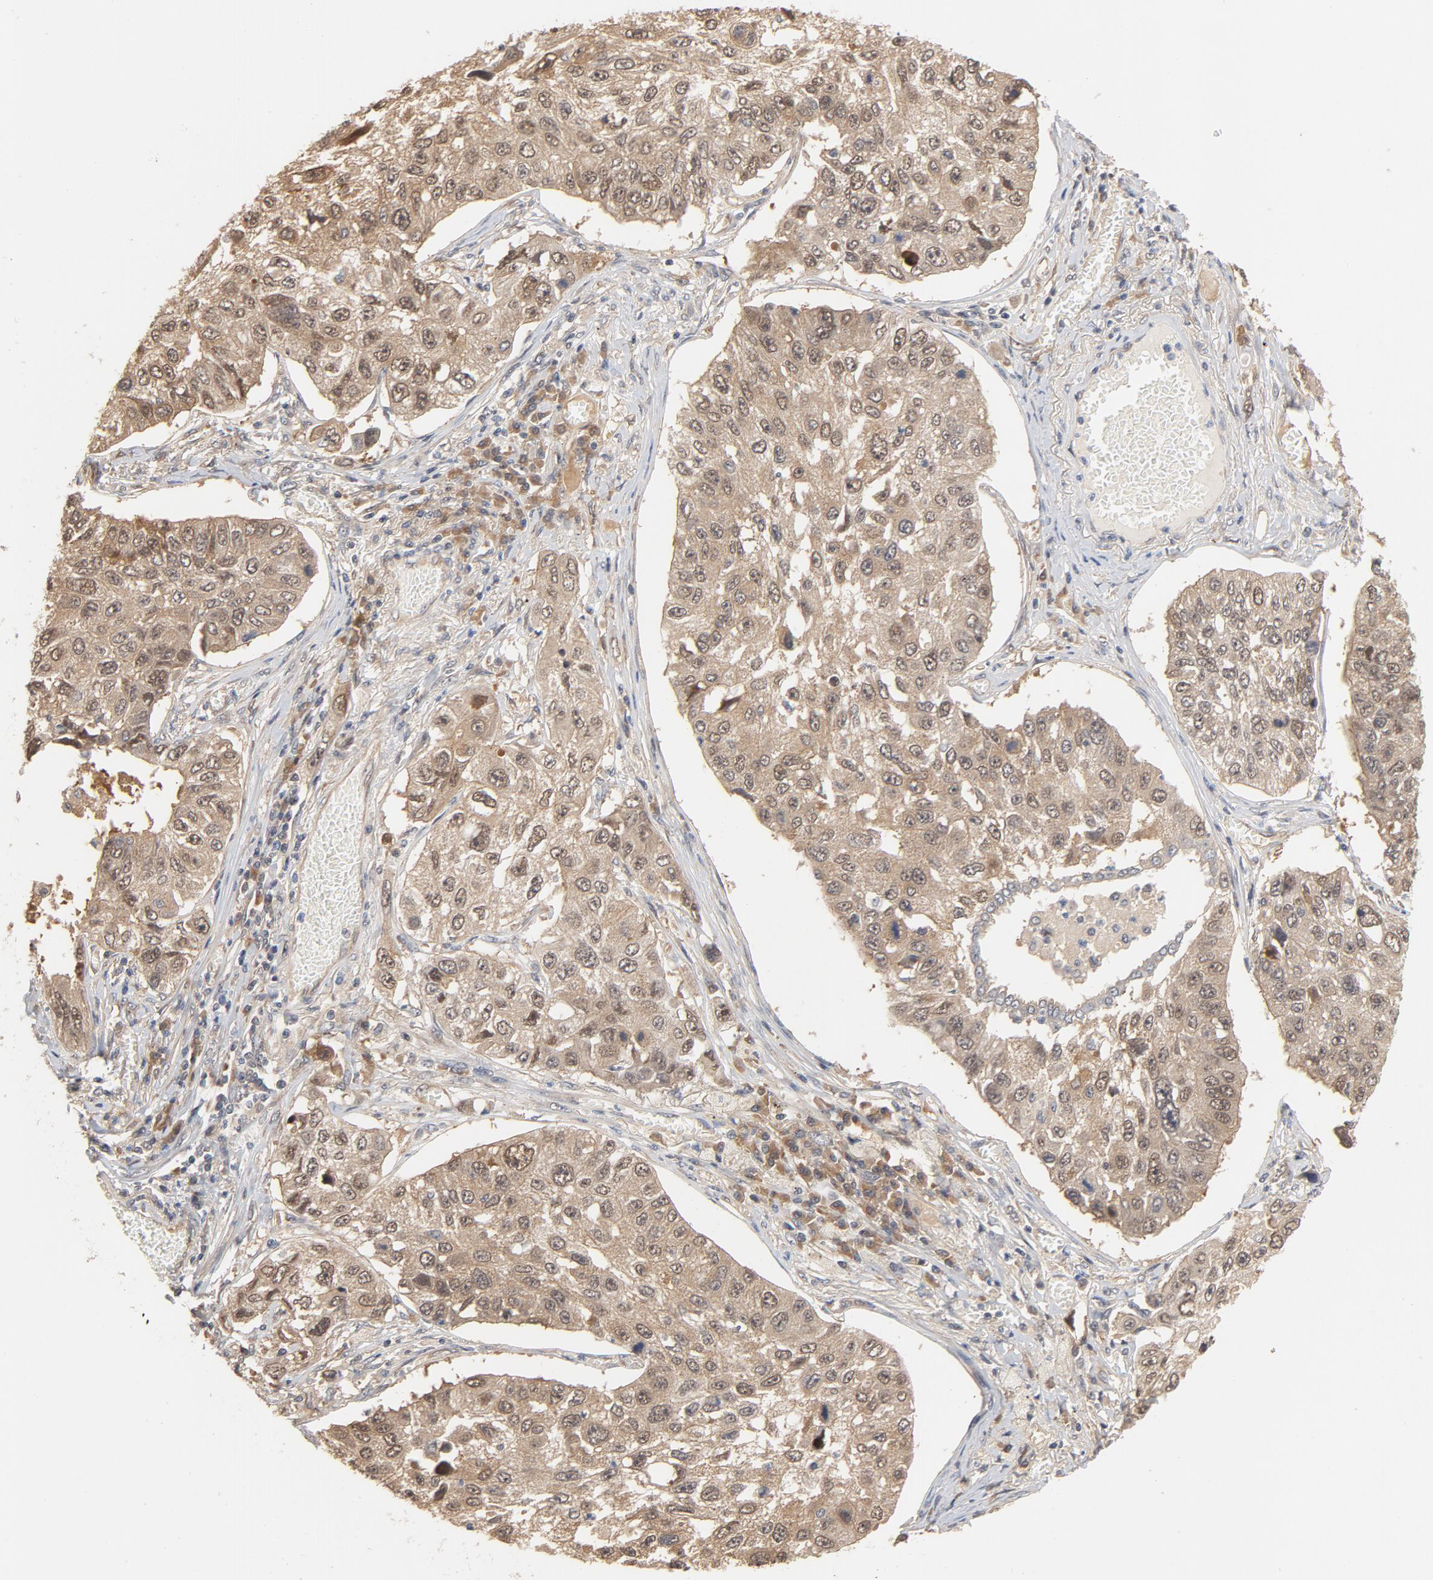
{"staining": {"intensity": "weak", "quantity": ">75%", "location": "cytoplasmic/membranous"}, "tissue": "lung cancer", "cell_type": "Tumor cells", "image_type": "cancer", "snomed": [{"axis": "morphology", "description": "Squamous cell carcinoma, NOS"}, {"axis": "topography", "description": "Lung"}], "caption": "The micrograph shows staining of lung squamous cell carcinoma, revealing weak cytoplasmic/membranous protein positivity (brown color) within tumor cells.", "gene": "PITPNM2", "patient": {"sex": "male", "age": 71}}